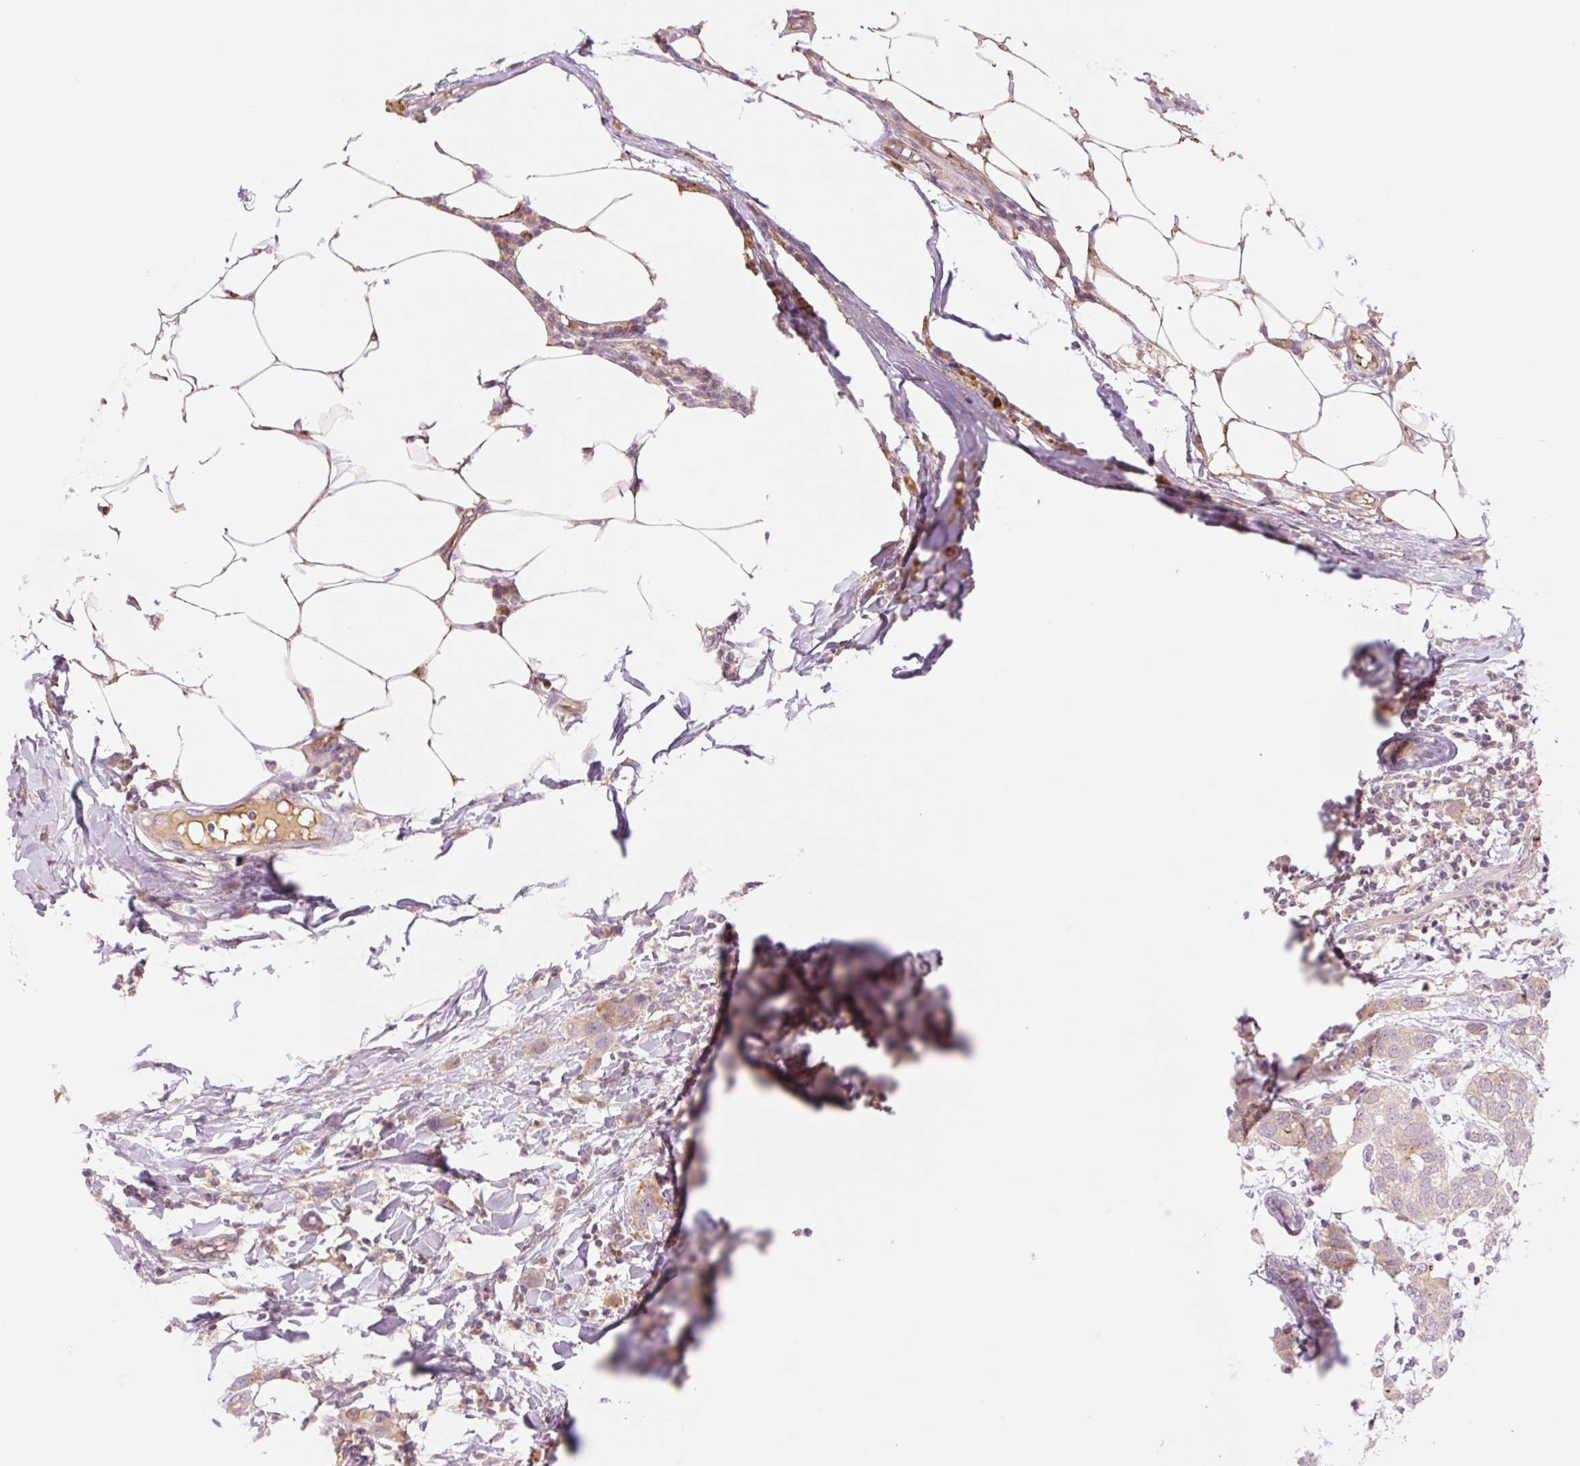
{"staining": {"intensity": "weak", "quantity": ">75%", "location": "cytoplasmic/membranous"}, "tissue": "breast cancer", "cell_type": "Tumor cells", "image_type": "cancer", "snomed": [{"axis": "morphology", "description": "Duct carcinoma"}, {"axis": "topography", "description": "Breast"}], "caption": "DAB immunohistochemical staining of breast cancer reveals weak cytoplasmic/membranous protein expression in approximately >75% of tumor cells.", "gene": "HEBP1", "patient": {"sex": "female", "age": 50}}